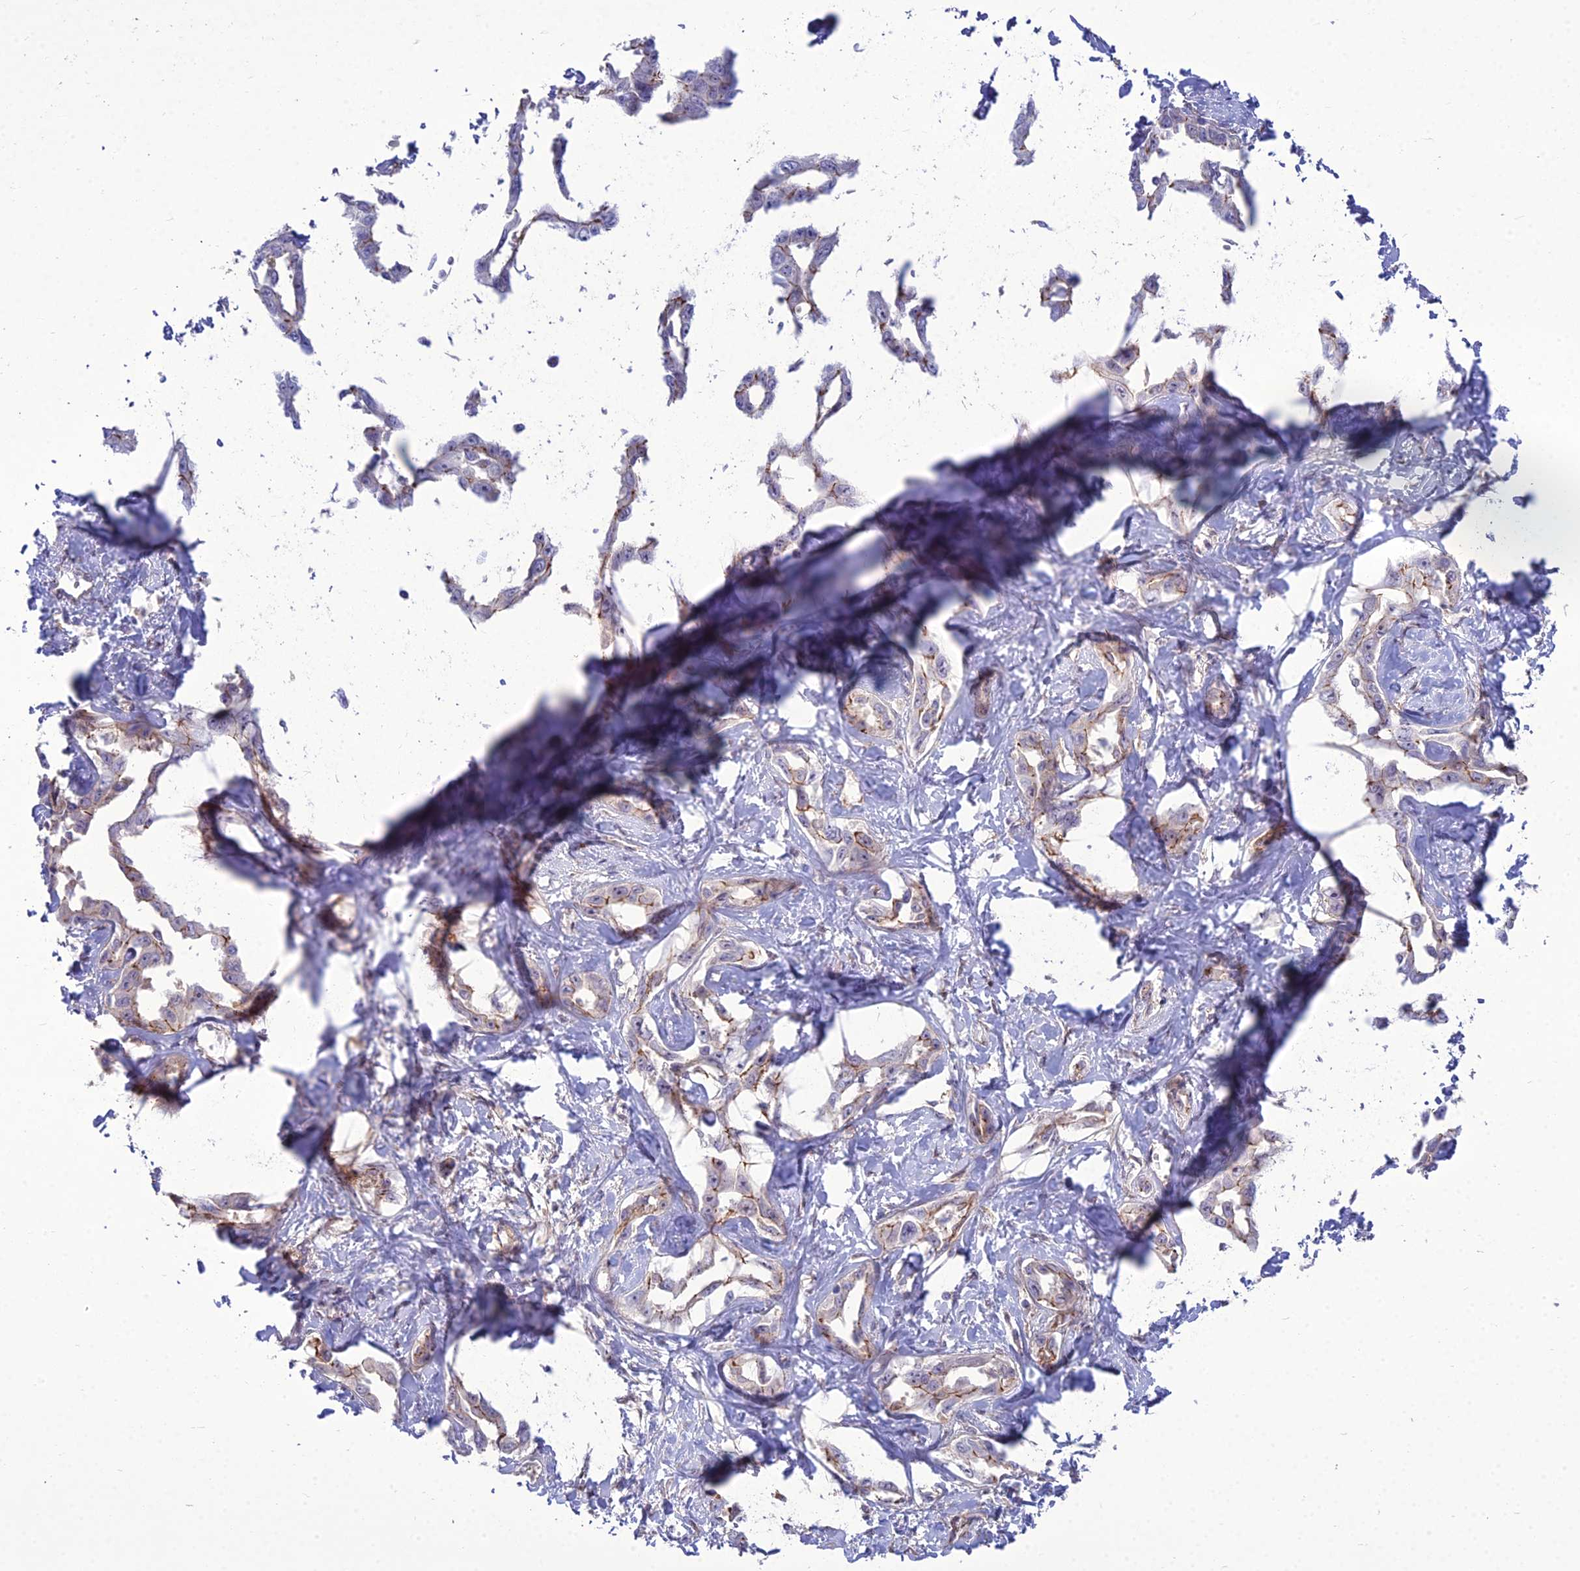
{"staining": {"intensity": "moderate", "quantity": "<25%", "location": "cytoplasmic/membranous"}, "tissue": "liver cancer", "cell_type": "Tumor cells", "image_type": "cancer", "snomed": [{"axis": "morphology", "description": "Cholangiocarcinoma"}, {"axis": "topography", "description": "Liver"}], "caption": "About <25% of tumor cells in cholangiocarcinoma (liver) show moderate cytoplasmic/membranous protein expression as visualized by brown immunohistochemical staining.", "gene": "TSPYL2", "patient": {"sex": "male", "age": 59}}